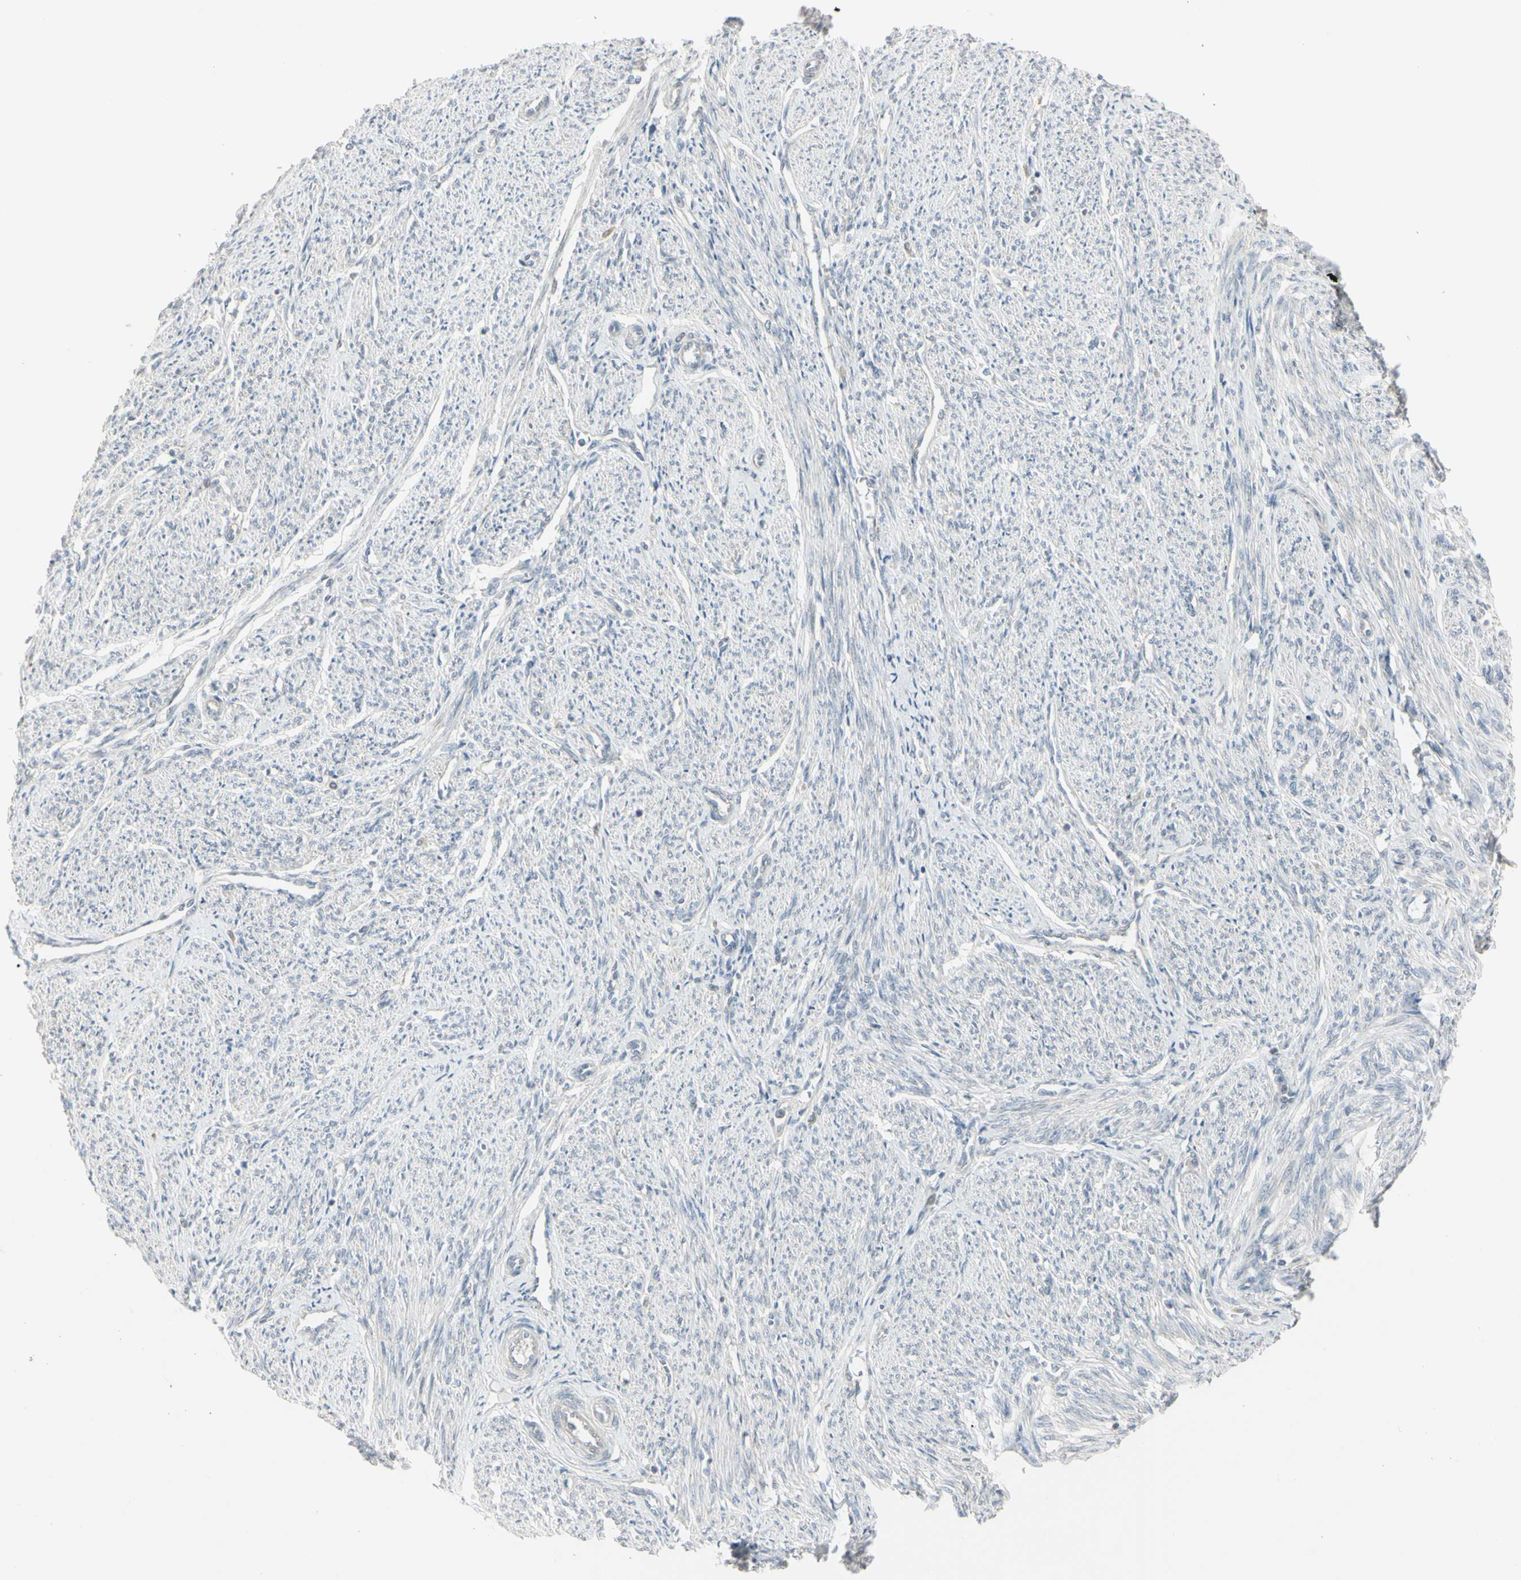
{"staining": {"intensity": "negative", "quantity": "none", "location": "none"}, "tissue": "smooth muscle", "cell_type": "Smooth muscle cells", "image_type": "normal", "snomed": [{"axis": "morphology", "description": "Normal tissue, NOS"}, {"axis": "topography", "description": "Smooth muscle"}], "caption": "IHC photomicrograph of benign smooth muscle: human smooth muscle stained with DAB displays no significant protein positivity in smooth muscle cells.", "gene": "PIAS4", "patient": {"sex": "female", "age": 65}}